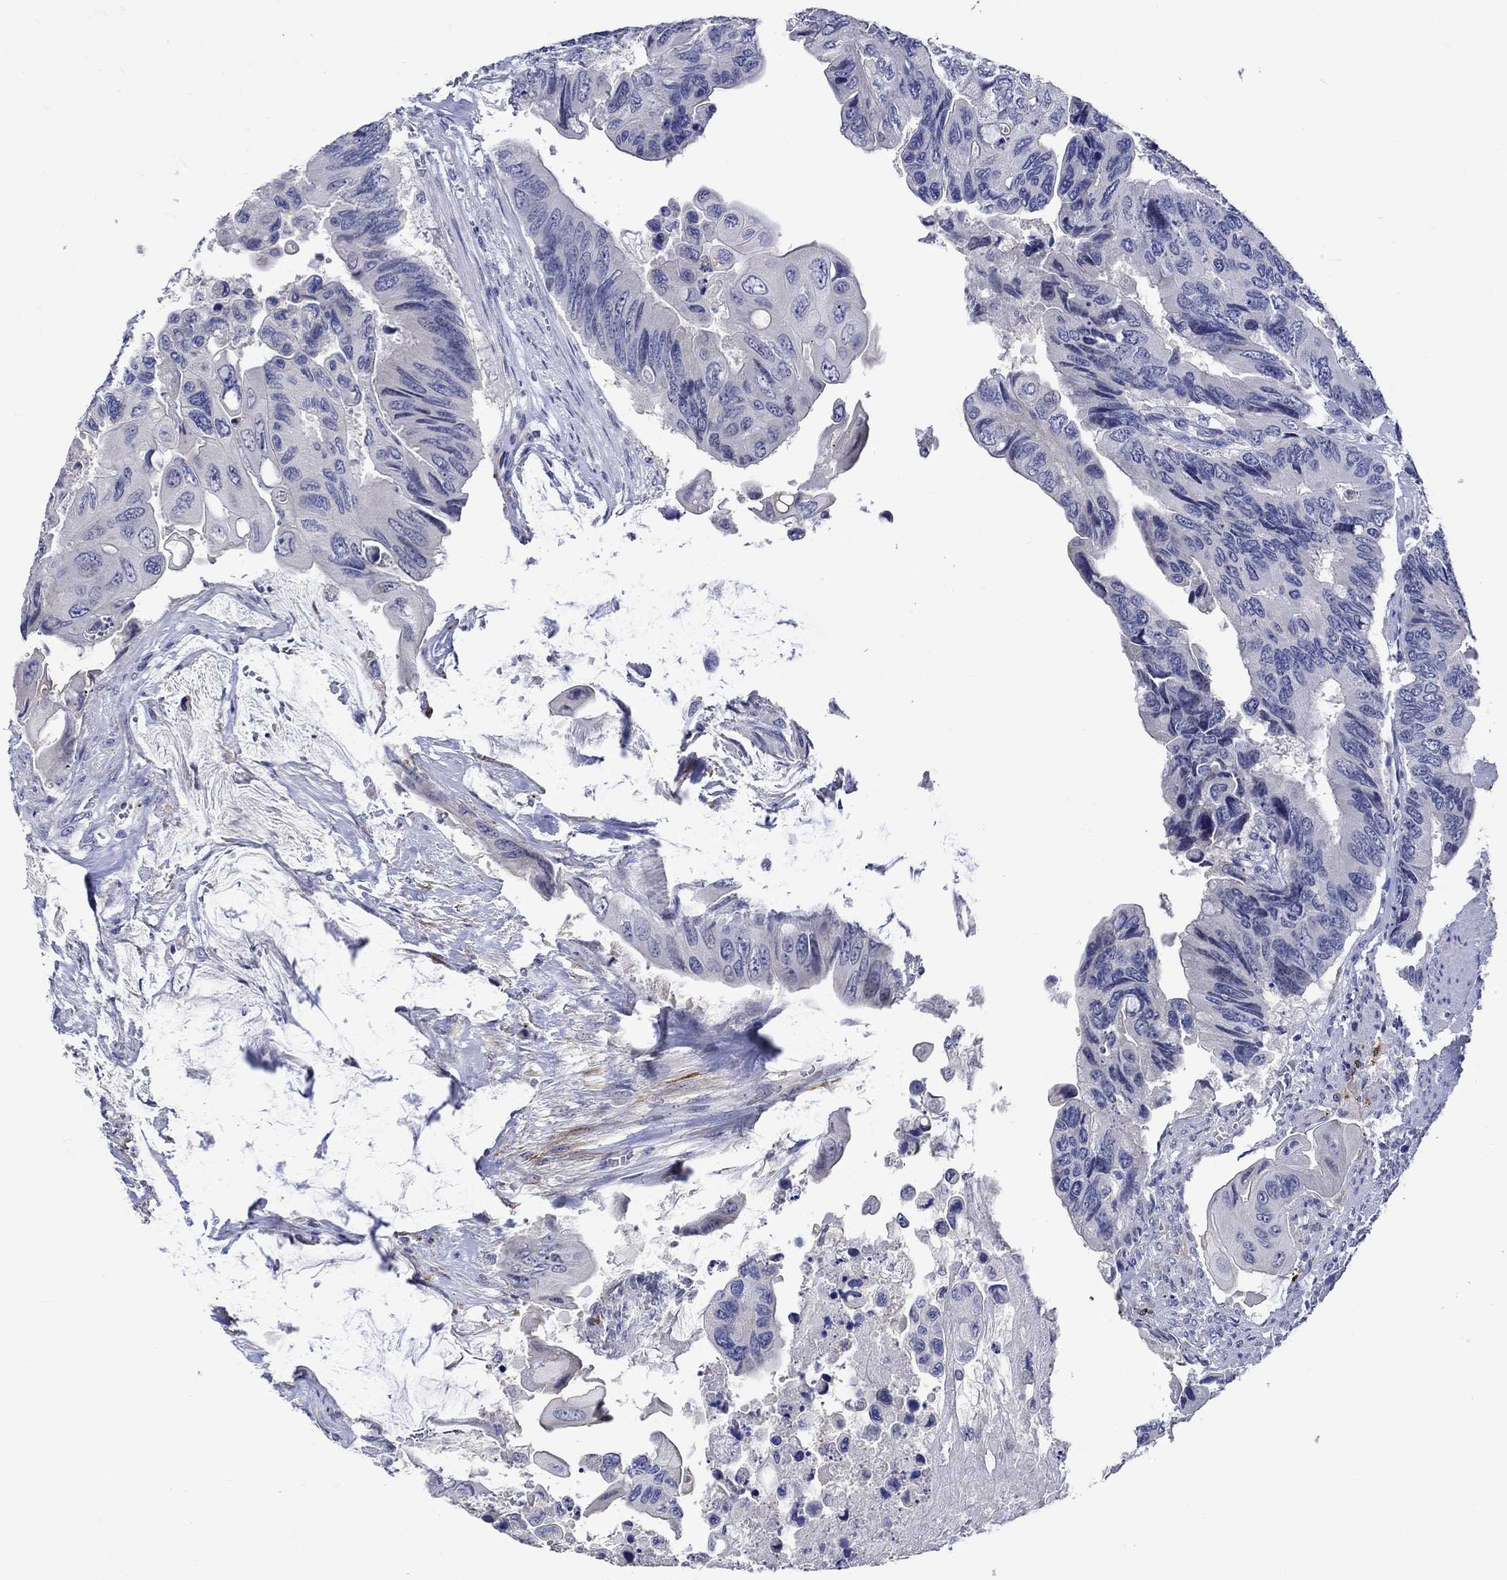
{"staining": {"intensity": "negative", "quantity": "none", "location": "none"}, "tissue": "colorectal cancer", "cell_type": "Tumor cells", "image_type": "cancer", "snomed": [{"axis": "morphology", "description": "Adenocarcinoma, NOS"}, {"axis": "topography", "description": "Rectum"}], "caption": "Tumor cells are negative for protein expression in human colorectal adenocarcinoma.", "gene": "CRYAB", "patient": {"sex": "male", "age": 63}}